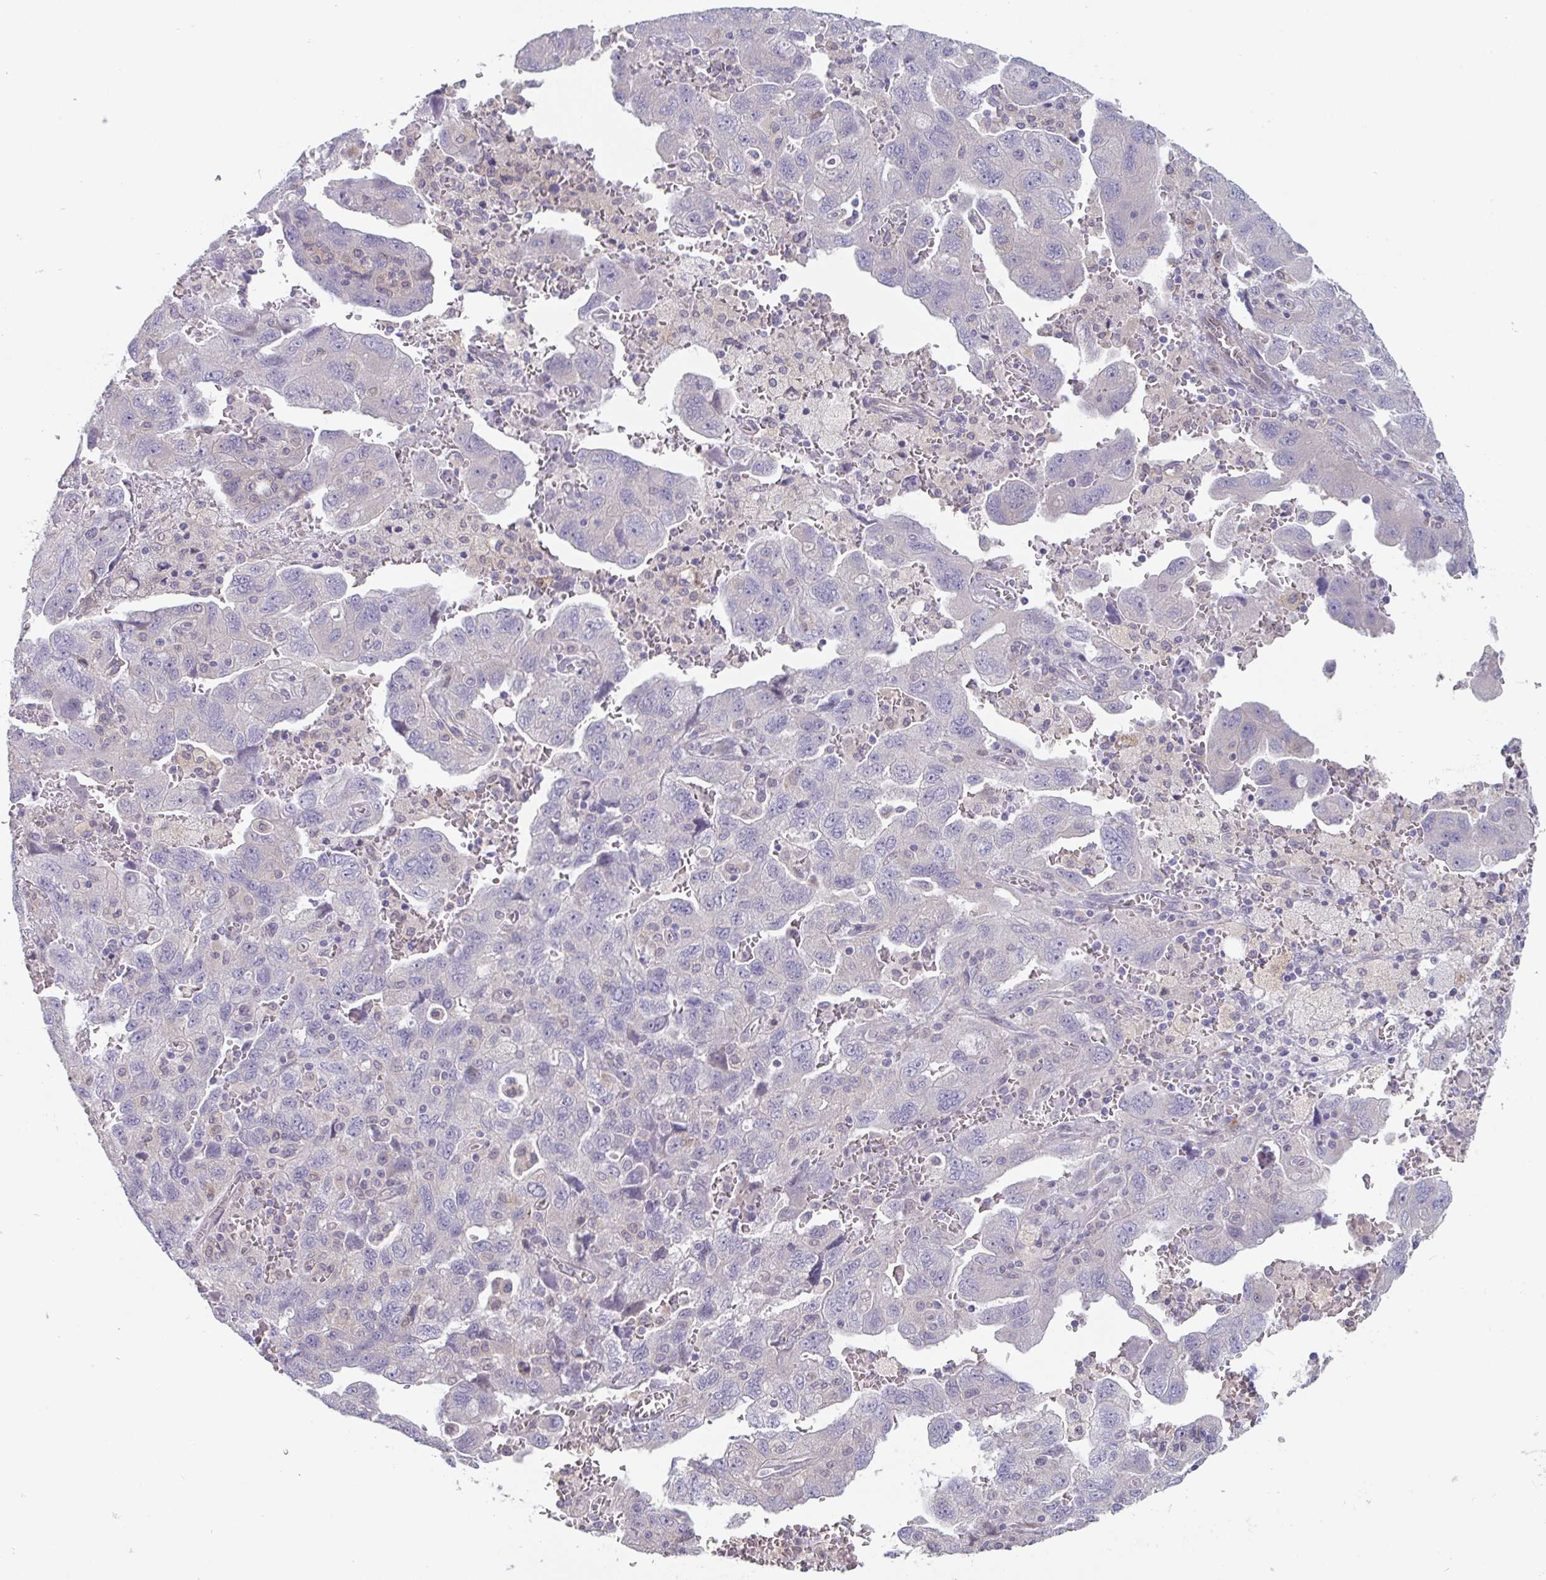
{"staining": {"intensity": "negative", "quantity": "none", "location": "none"}, "tissue": "ovarian cancer", "cell_type": "Tumor cells", "image_type": "cancer", "snomed": [{"axis": "morphology", "description": "Carcinoma, NOS"}, {"axis": "morphology", "description": "Cystadenocarcinoma, serous, NOS"}, {"axis": "topography", "description": "Ovary"}], "caption": "Immunohistochemistry image of neoplastic tissue: human carcinoma (ovarian) stained with DAB reveals no significant protein positivity in tumor cells. The staining is performed using DAB brown chromogen with nuclei counter-stained in using hematoxylin.", "gene": "PTPRD", "patient": {"sex": "female", "age": 69}}